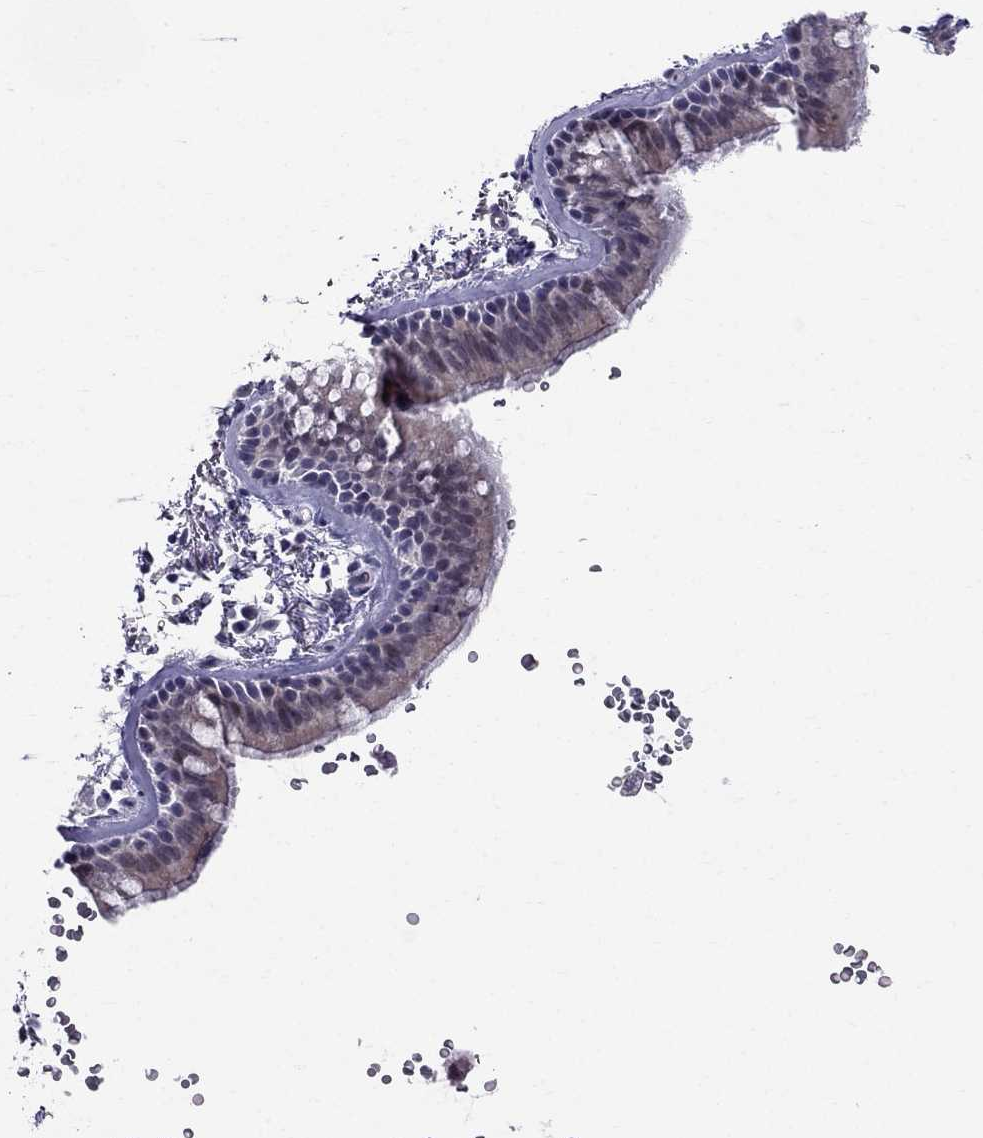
{"staining": {"intensity": "negative", "quantity": "none", "location": "none"}, "tissue": "bronchus", "cell_type": "Respiratory epithelial cells", "image_type": "normal", "snomed": [{"axis": "morphology", "description": "Normal tissue, NOS"}, {"axis": "topography", "description": "Lymph node"}, {"axis": "topography", "description": "Bronchus"}], "caption": "The IHC photomicrograph has no significant expression in respiratory epithelial cells of bronchus. The staining was performed using DAB to visualize the protein expression in brown, while the nuclei were stained in blue with hematoxylin (Magnification: 20x).", "gene": "BAG5", "patient": {"sex": "female", "age": 70}}